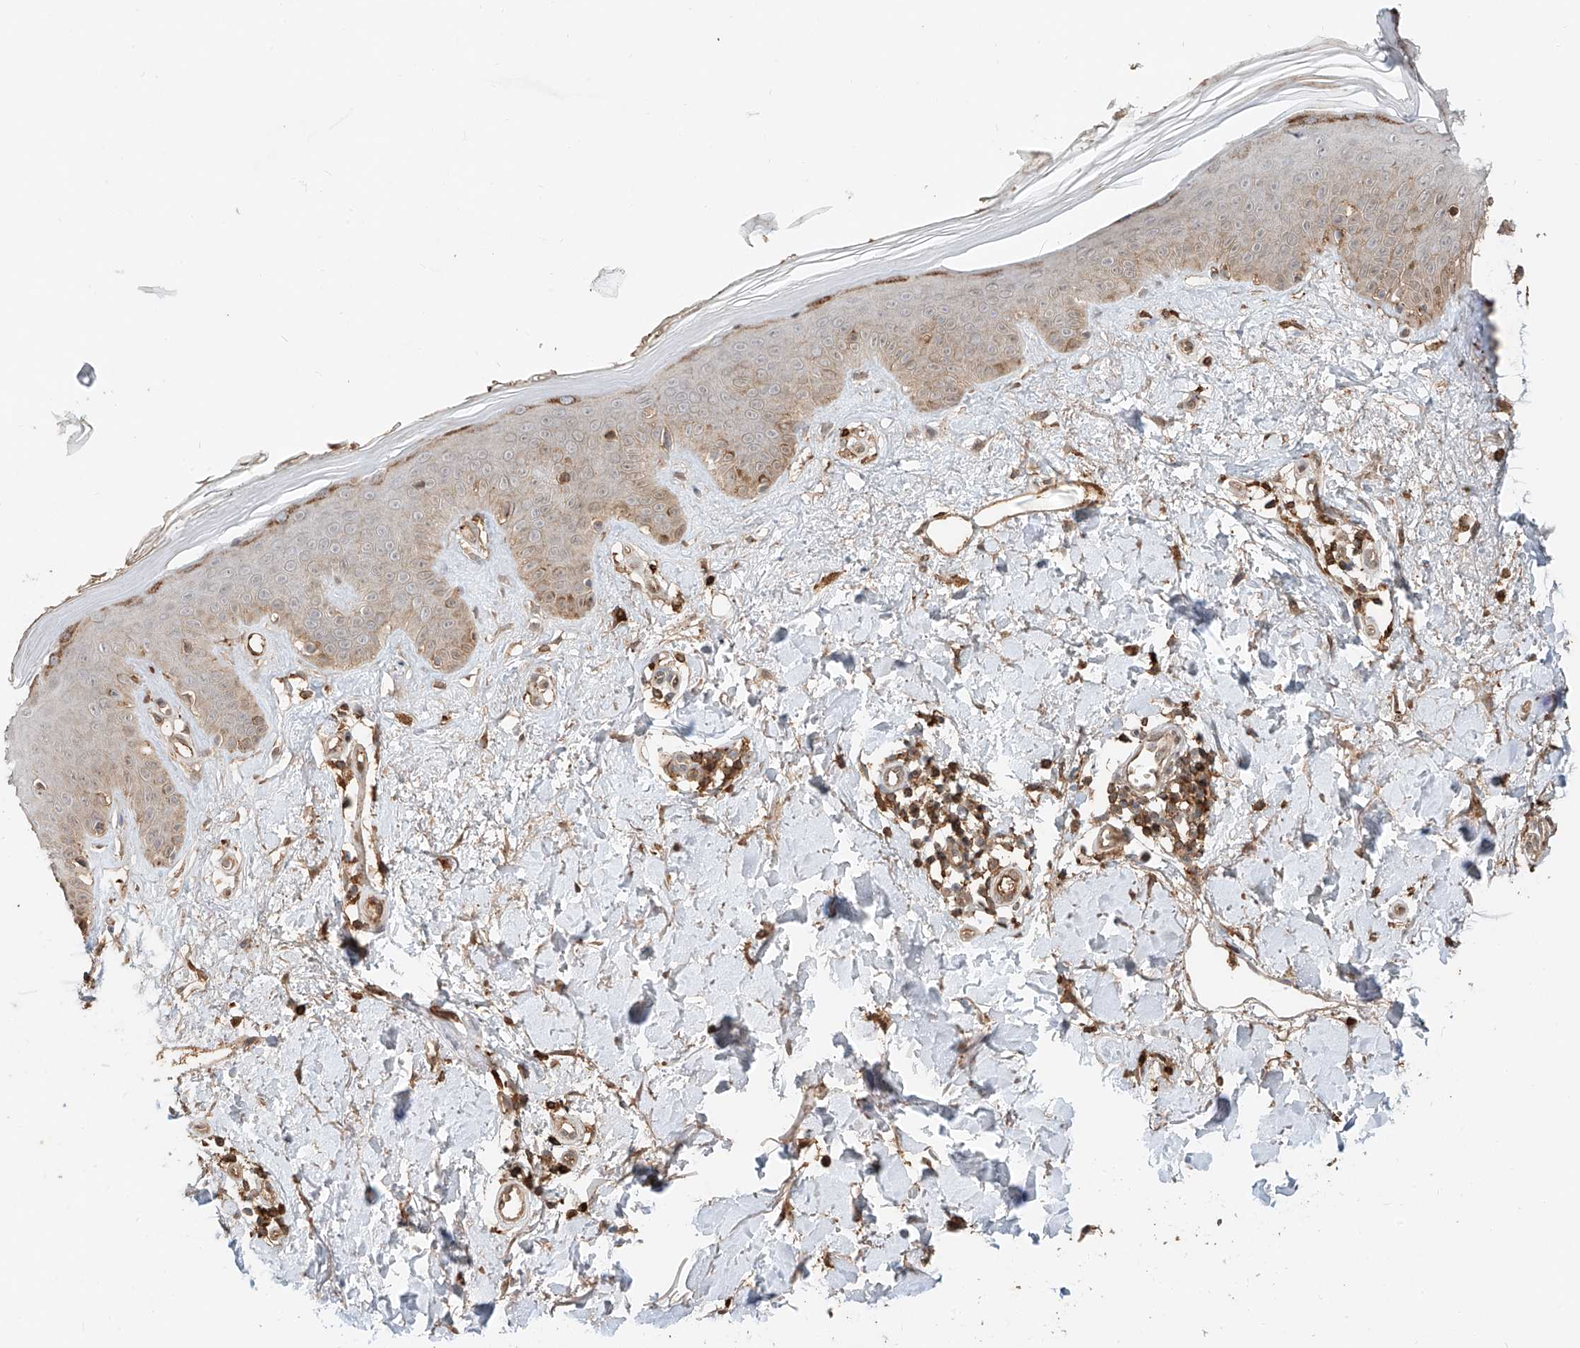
{"staining": {"intensity": "moderate", "quantity": ">75%", "location": "cytoplasmic/membranous"}, "tissue": "skin", "cell_type": "Fibroblasts", "image_type": "normal", "snomed": [{"axis": "morphology", "description": "Normal tissue, NOS"}, {"axis": "topography", "description": "Skin"}], "caption": "Unremarkable skin exhibits moderate cytoplasmic/membranous staining in approximately >75% of fibroblasts, visualized by immunohistochemistry.", "gene": "CEP162", "patient": {"sex": "female", "age": 64}}